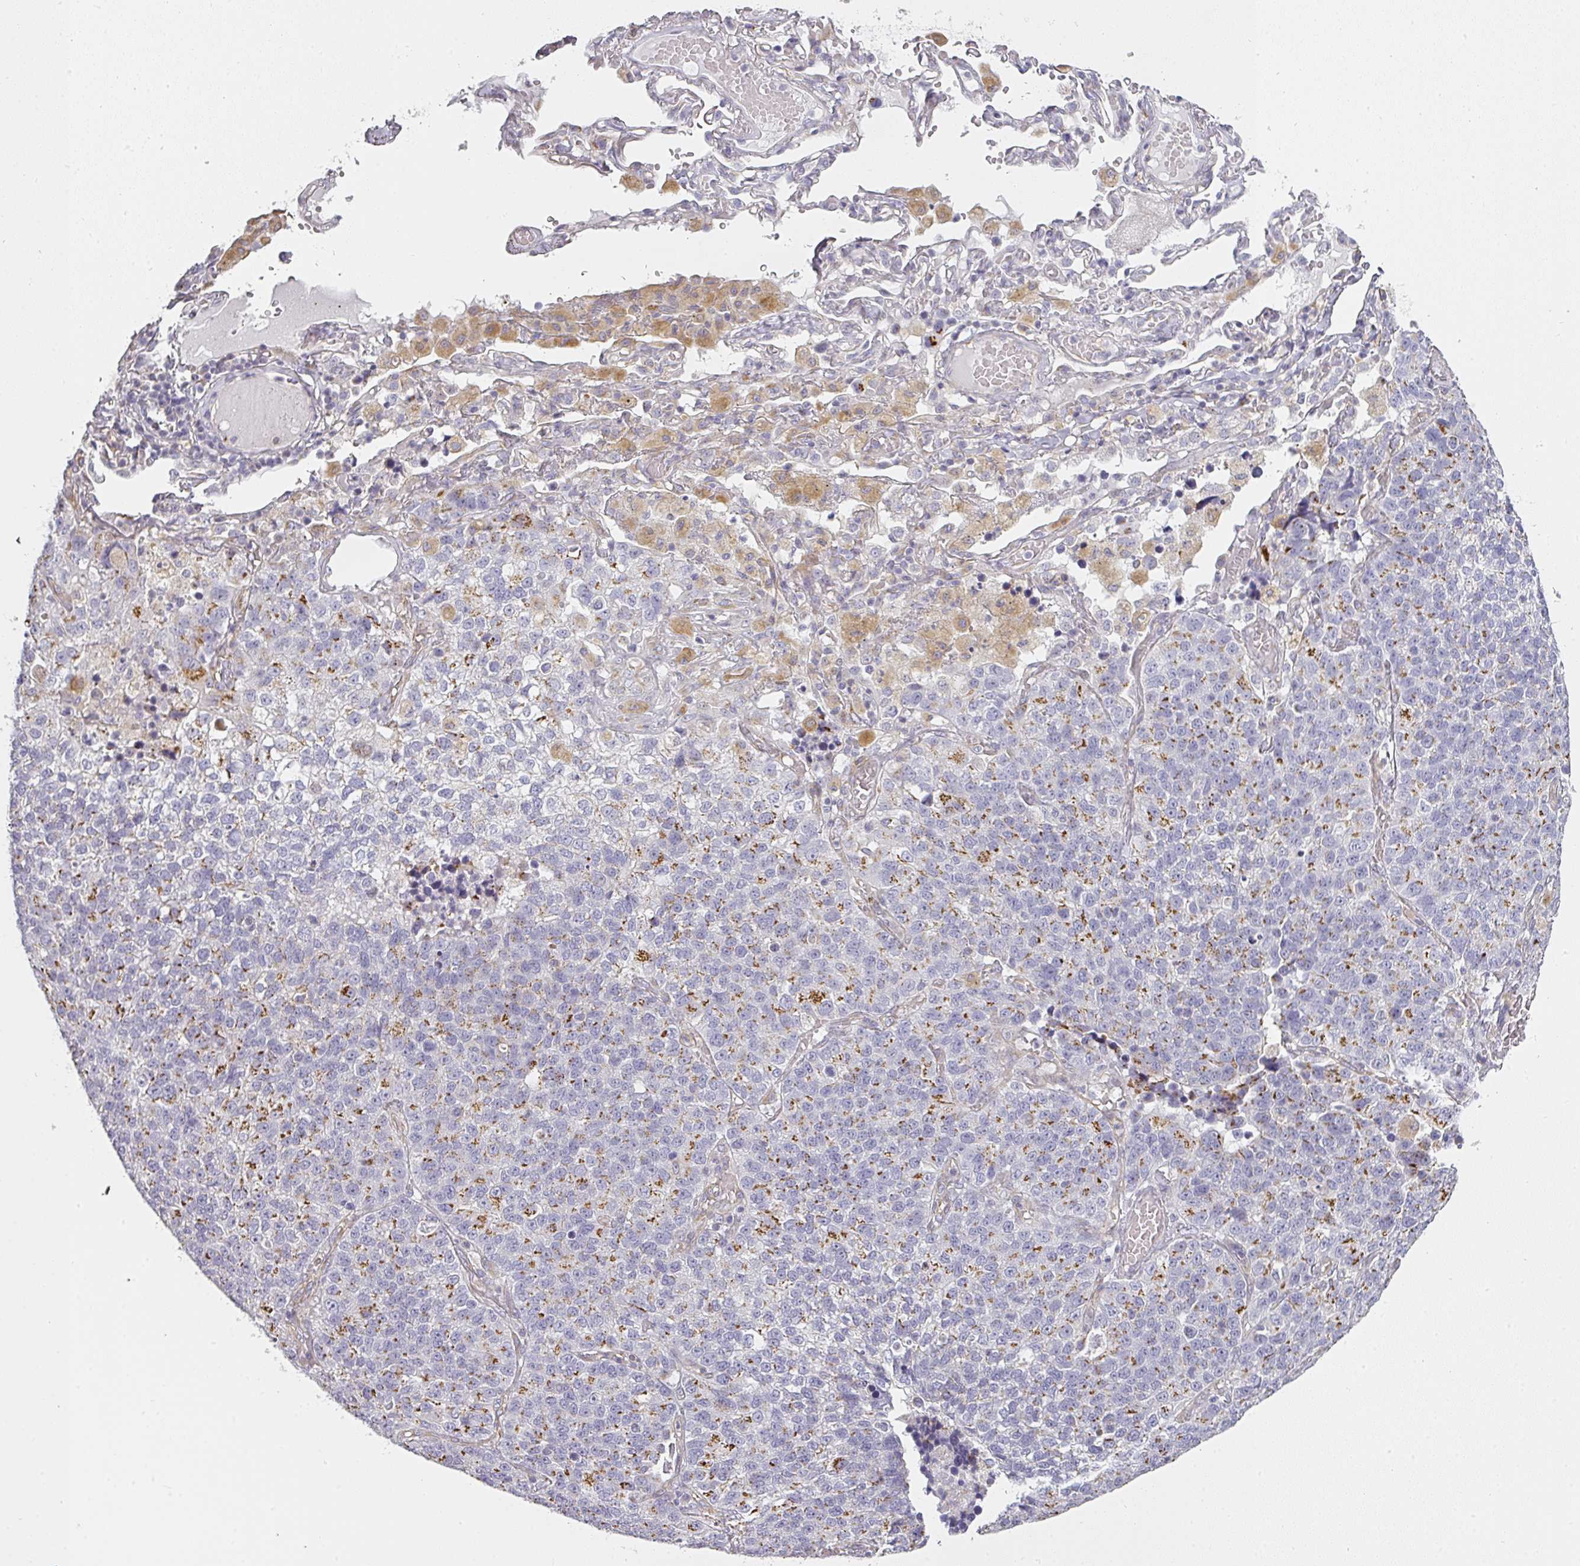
{"staining": {"intensity": "moderate", "quantity": "25%-75%", "location": "cytoplasmic/membranous"}, "tissue": "lung cancer", "cell_type": "Tumor cells", "image_type": "cancer", "snomed": [{"axis": "morphology", "description": "Adenocarcinoma, NOS"}, {"axis": "topography", "description": "Lung"}], "caption": "This histopathology image shows lung cancer (adenocarcinoma) stained with immunohistochemistry to label a protein in brown. The cytoplasmic/membranous of tumor cells show moderate positivity for the protein. Nuclei are counter-stained blue.", "gene": "ATP8B2", "patient": {"sex": "male", "age": 49}}